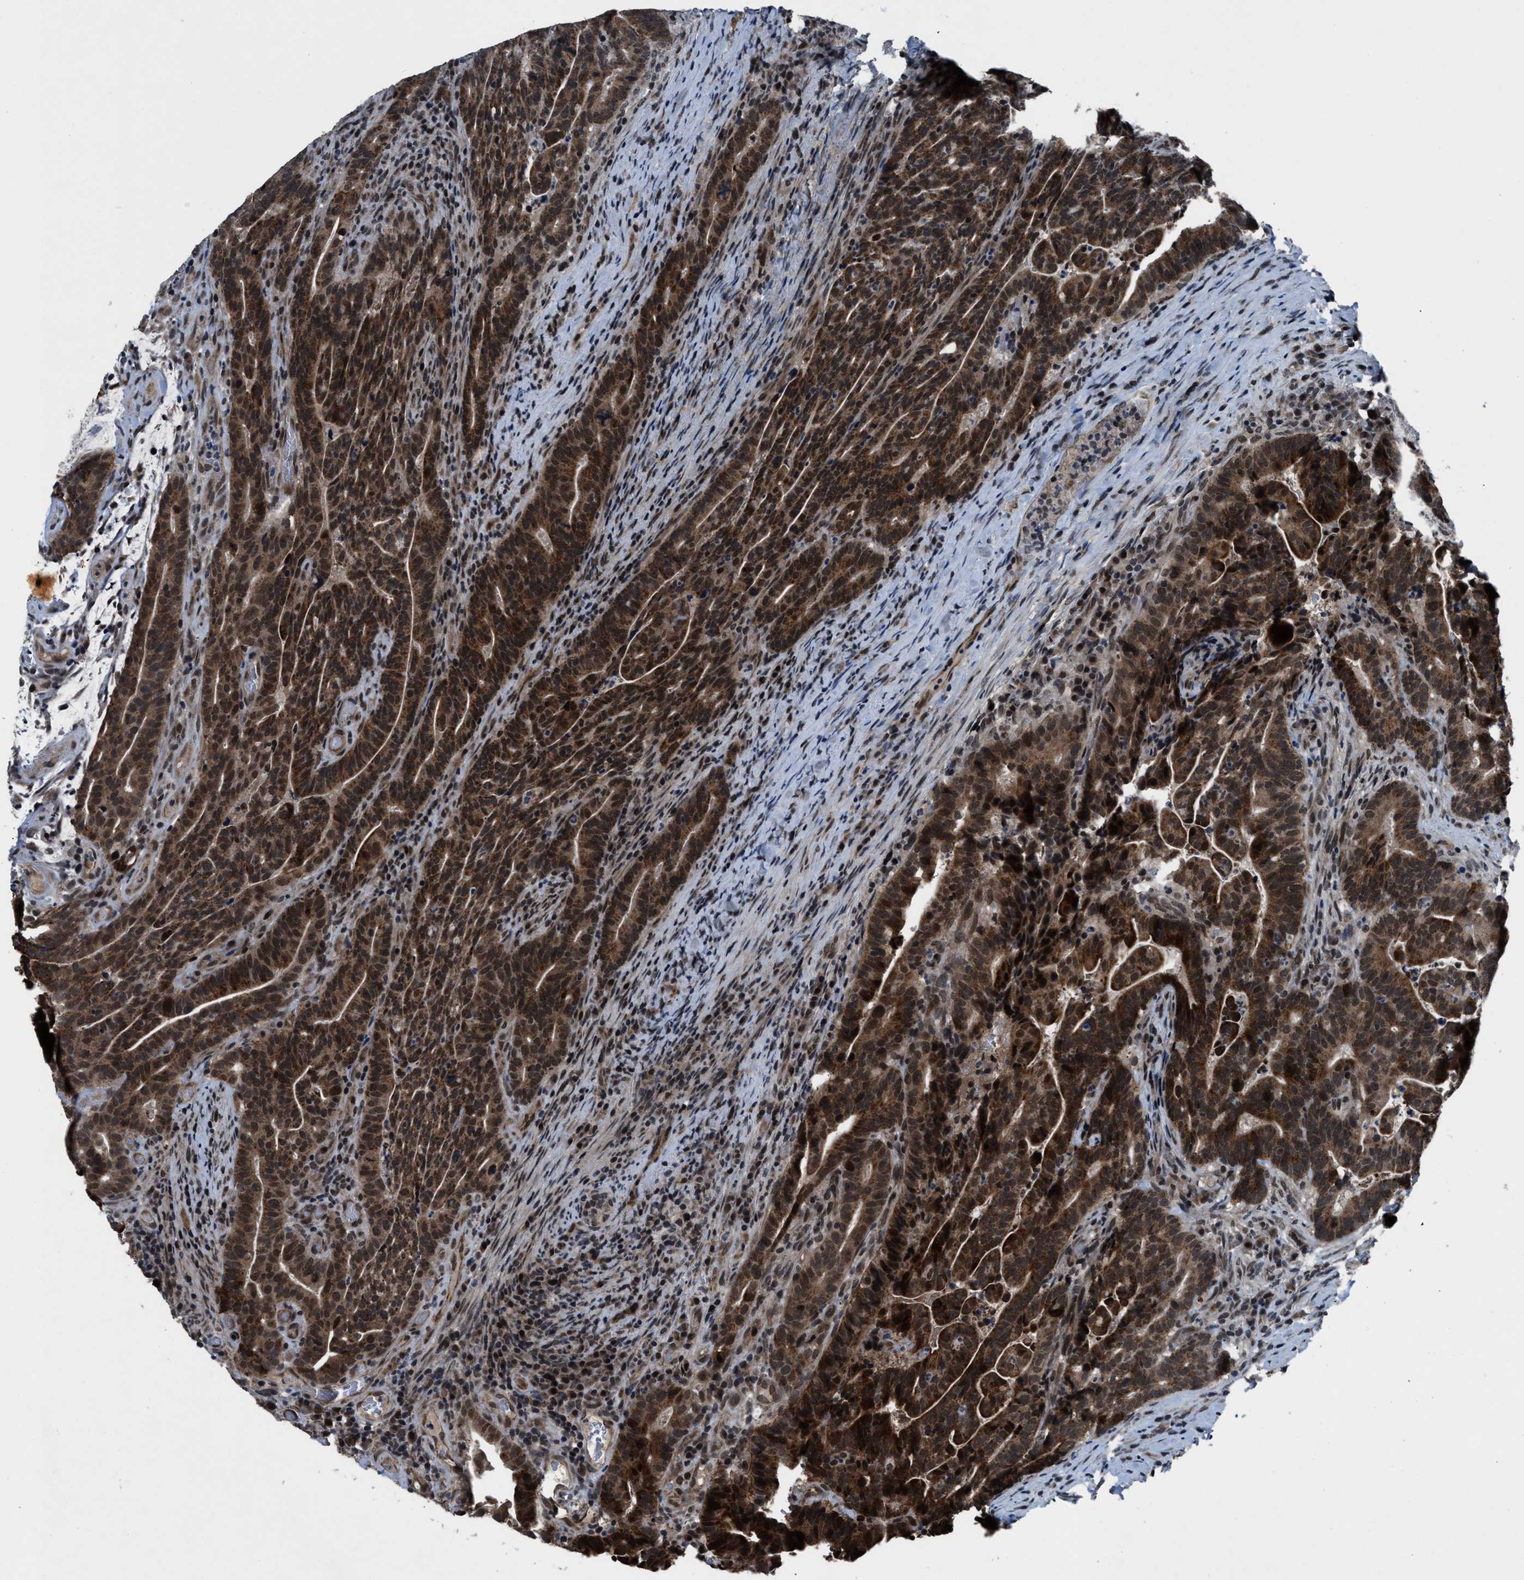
{"staining": {"intensity": "strong", "quantity": ">75%", "location": "cytoplasmic/membranous,nuclear"}, "tissue": "colorectal cancer", "cell_type": "Tumor cells", "image_type": "cancer", "snomed": [{"axis": "morphology", "description": "Adenocarcinoma, NOS"}, {"axis": "topography", "description": "Colon"}], "caption": "Human adenocarcinoma (colorectal) stained for a protein (brown) reveals strong cytoplasmic/membranous and nuclear positive expression in about >75% of tumor cells.", "gene": "ZNHIT1", "patient": {"sex": "female", "age": 66}}